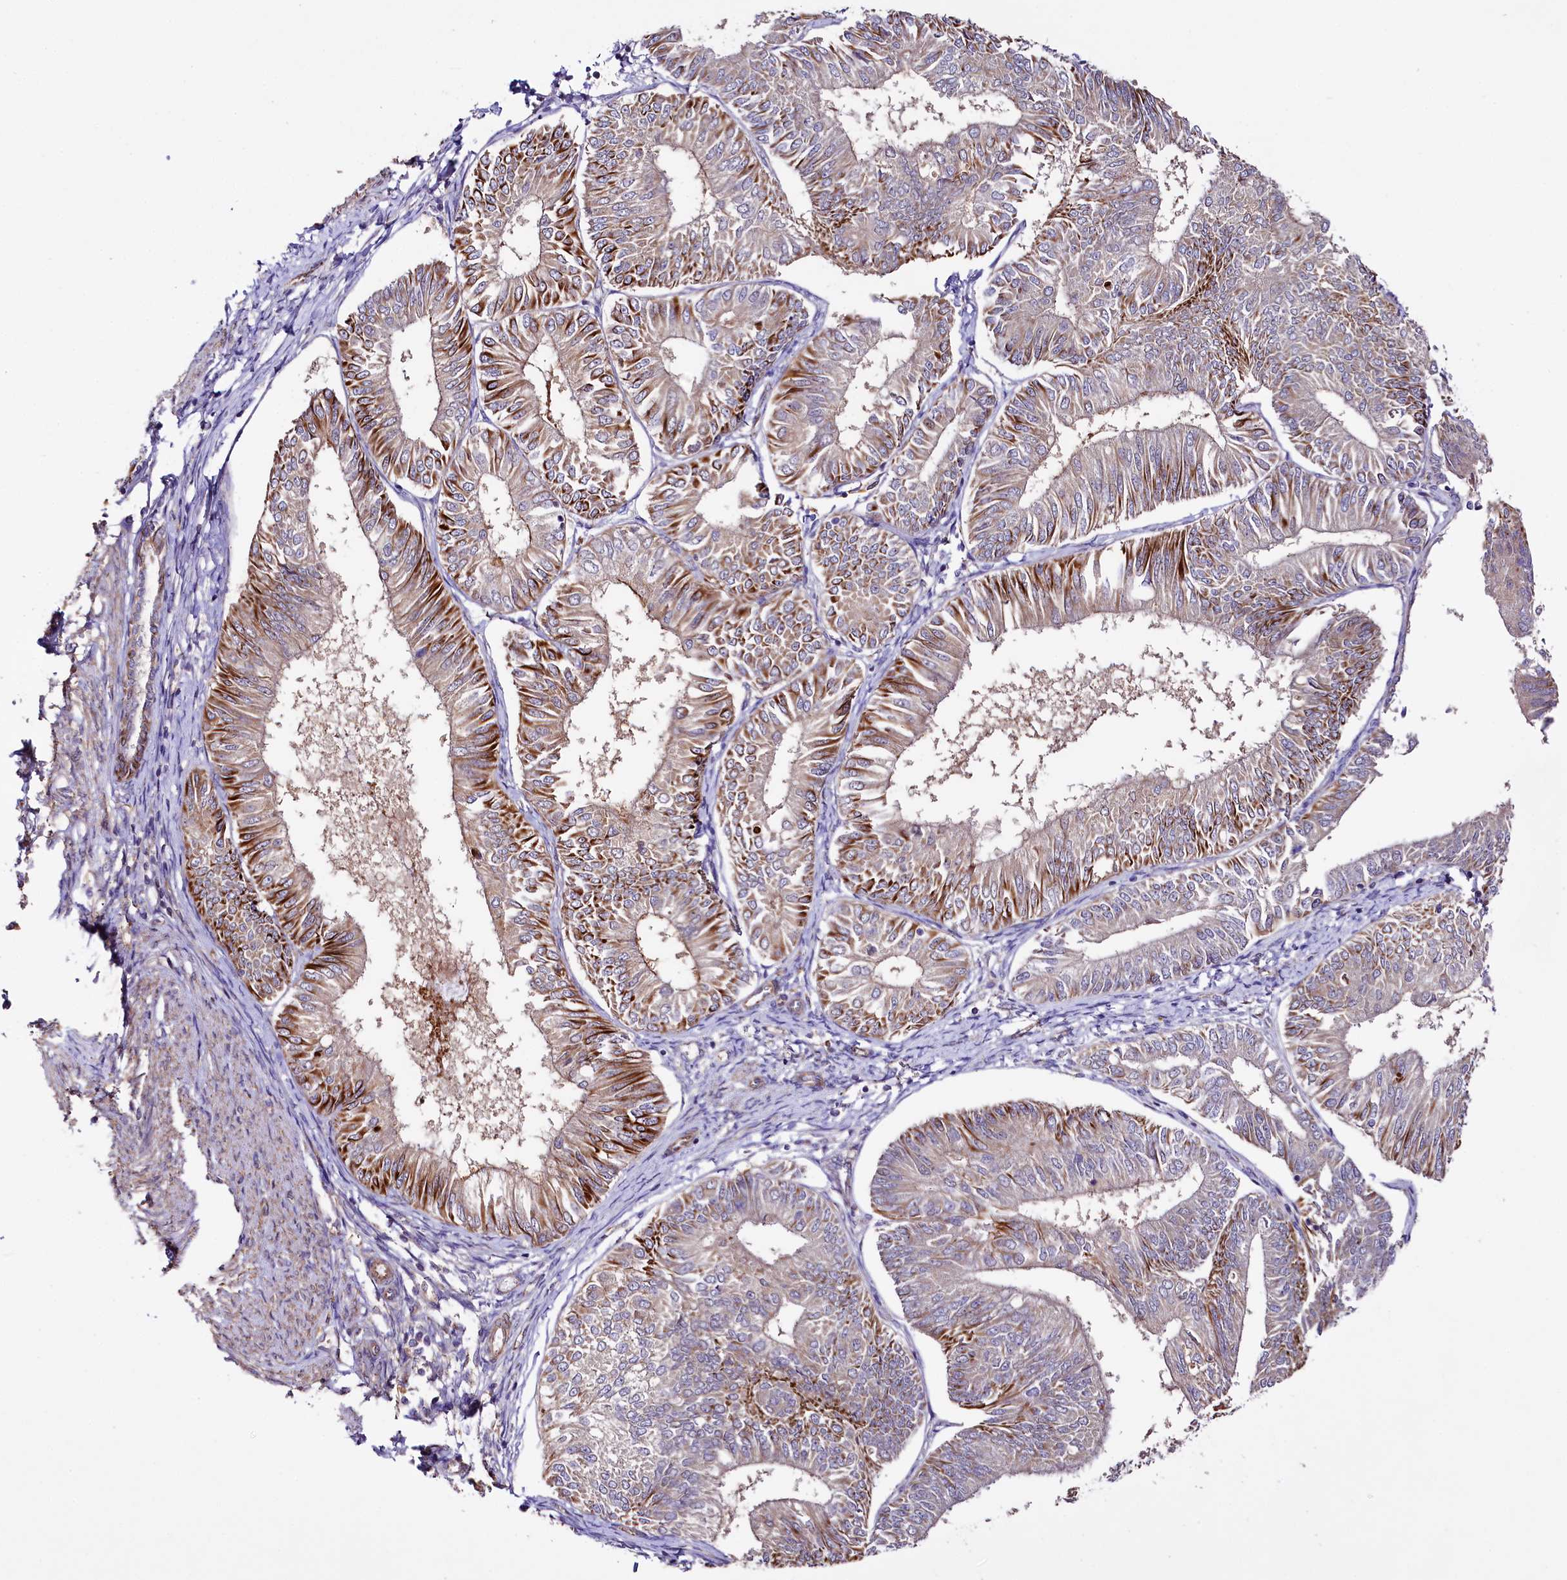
{"staining": {"intensity": "strong", "quantity": "25%-75%", "location": "cytoplasmic/membranous"}, "tissue": "endometrial cancer", "cell_type": "Tumor cells", "image_type": "cancer", "snomed": [{"axis": "morphology", "description": "Adenocarcinoma, NOS"}, {"axis": "topography", "description": "Endometrium"}], "caption": "Immunohistochemistry staining of endometrial cancer (adenocarcinoma), which shows high levels of strong cytoplasmic/membranous staining in approximately 25%-75% of tumor cells indicating strong cytoplasmic/membranous protein positivity. The staining was performed using DAB (3,3'-diaminobenzidine) (brown) for protein detection and nuclei were counterstained in hematoxylin (blue).", "gene": "TTC12", "patient": {"sex": "female", "age": 58}}